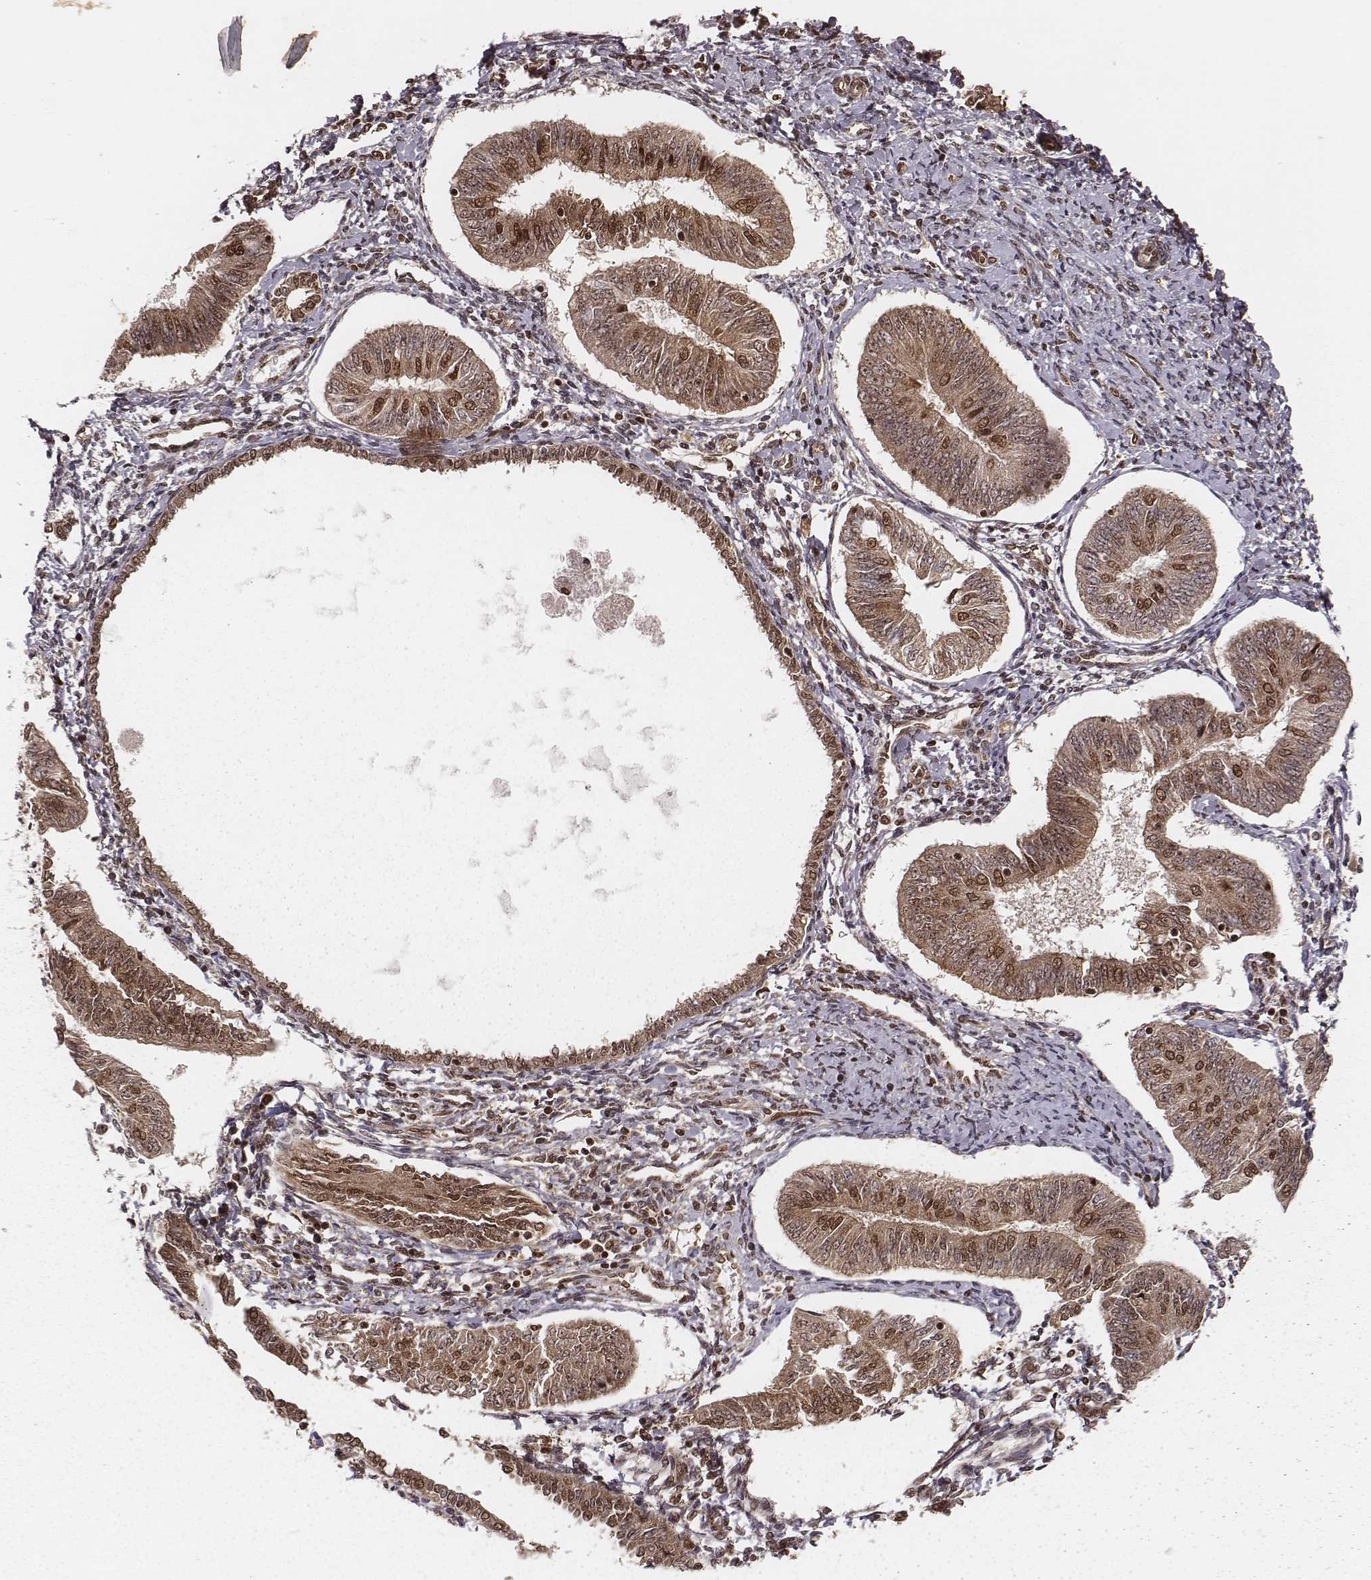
{"staining": {"intensity": "moderate", "quantity": ">75%", "location": "cytoplasmic/membranous,nuclear"}, "tissue": "endometrial cancer", "cell_type": "Tumor cells", "image_type": "cancer", "snomed": [{"axis": "morphology", "description": "Adenocarcinoma, NOS"}, {"axis": "topography", "description": "Endometrium"}], "caption": "An image showing moderate cytoplasmic/membranous and nuclear staining in approximately >75% of tumor cells in endometrial cancer, as visualized by brown immunohistochemical staining.", "gene": "NFX1", "patient": {"sex": "female", "age": 58}}